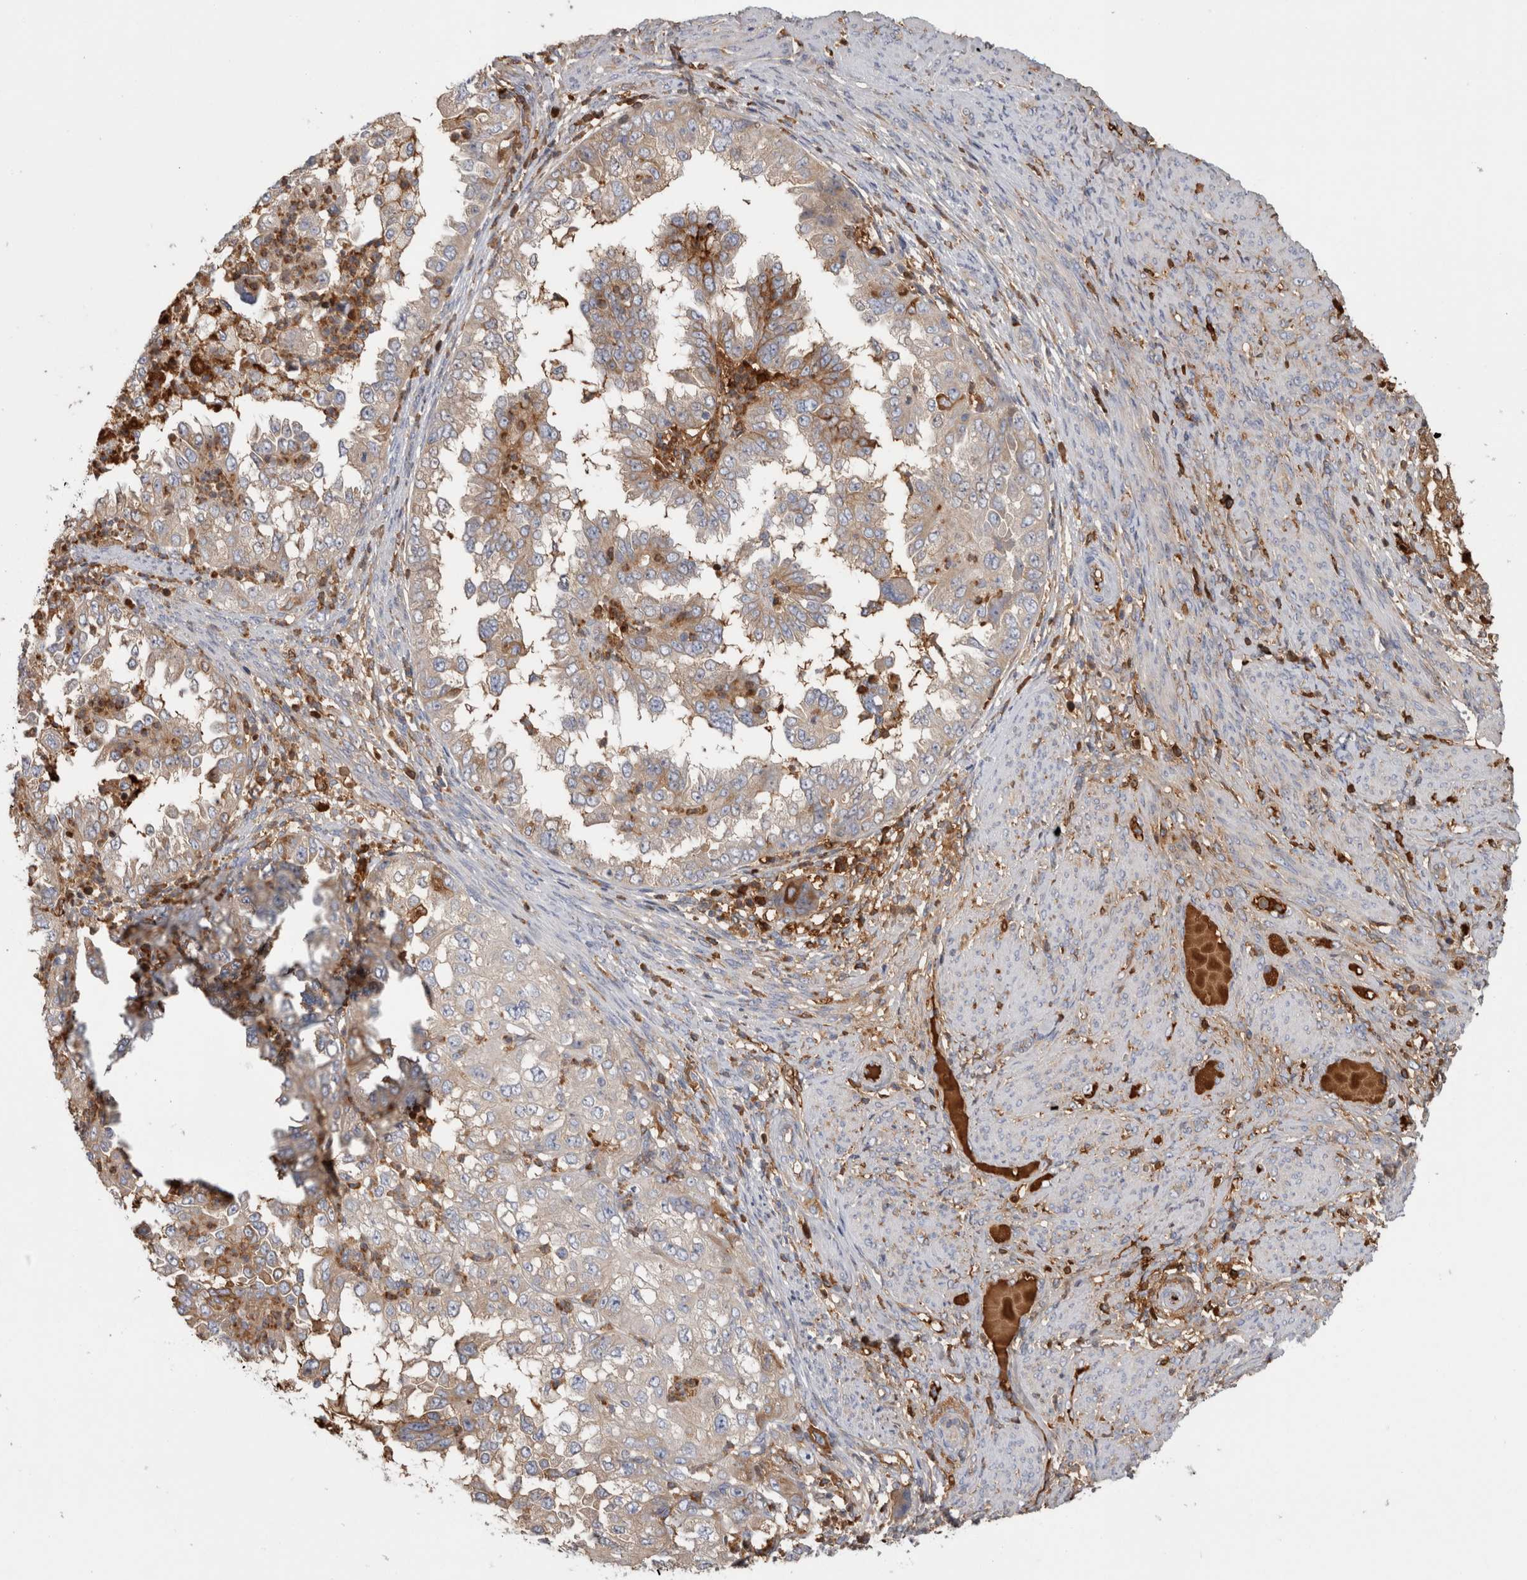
{"staining": {"intensity": "weak", "quantity": "25%-75%", "location": "cytoplasmic/membranous"}, "tissue": "endometrial cancer", "cell_type": "Tumor cells", "image_type": "cancer", "snomed": [{"axis": "morphology", "description": "Adenocarcinoma, NOS"}, {"axis": "topography", "description": "Endometrium"}], "caption": "Endometrial adenocarcinoma stained for a protein (brown) reveals weak cytoplasmic/membranous positive positivity in about 25%-75% of tumor cells.", "gene": "TBCE", "patient": {"sex": "female", "age": 85}}